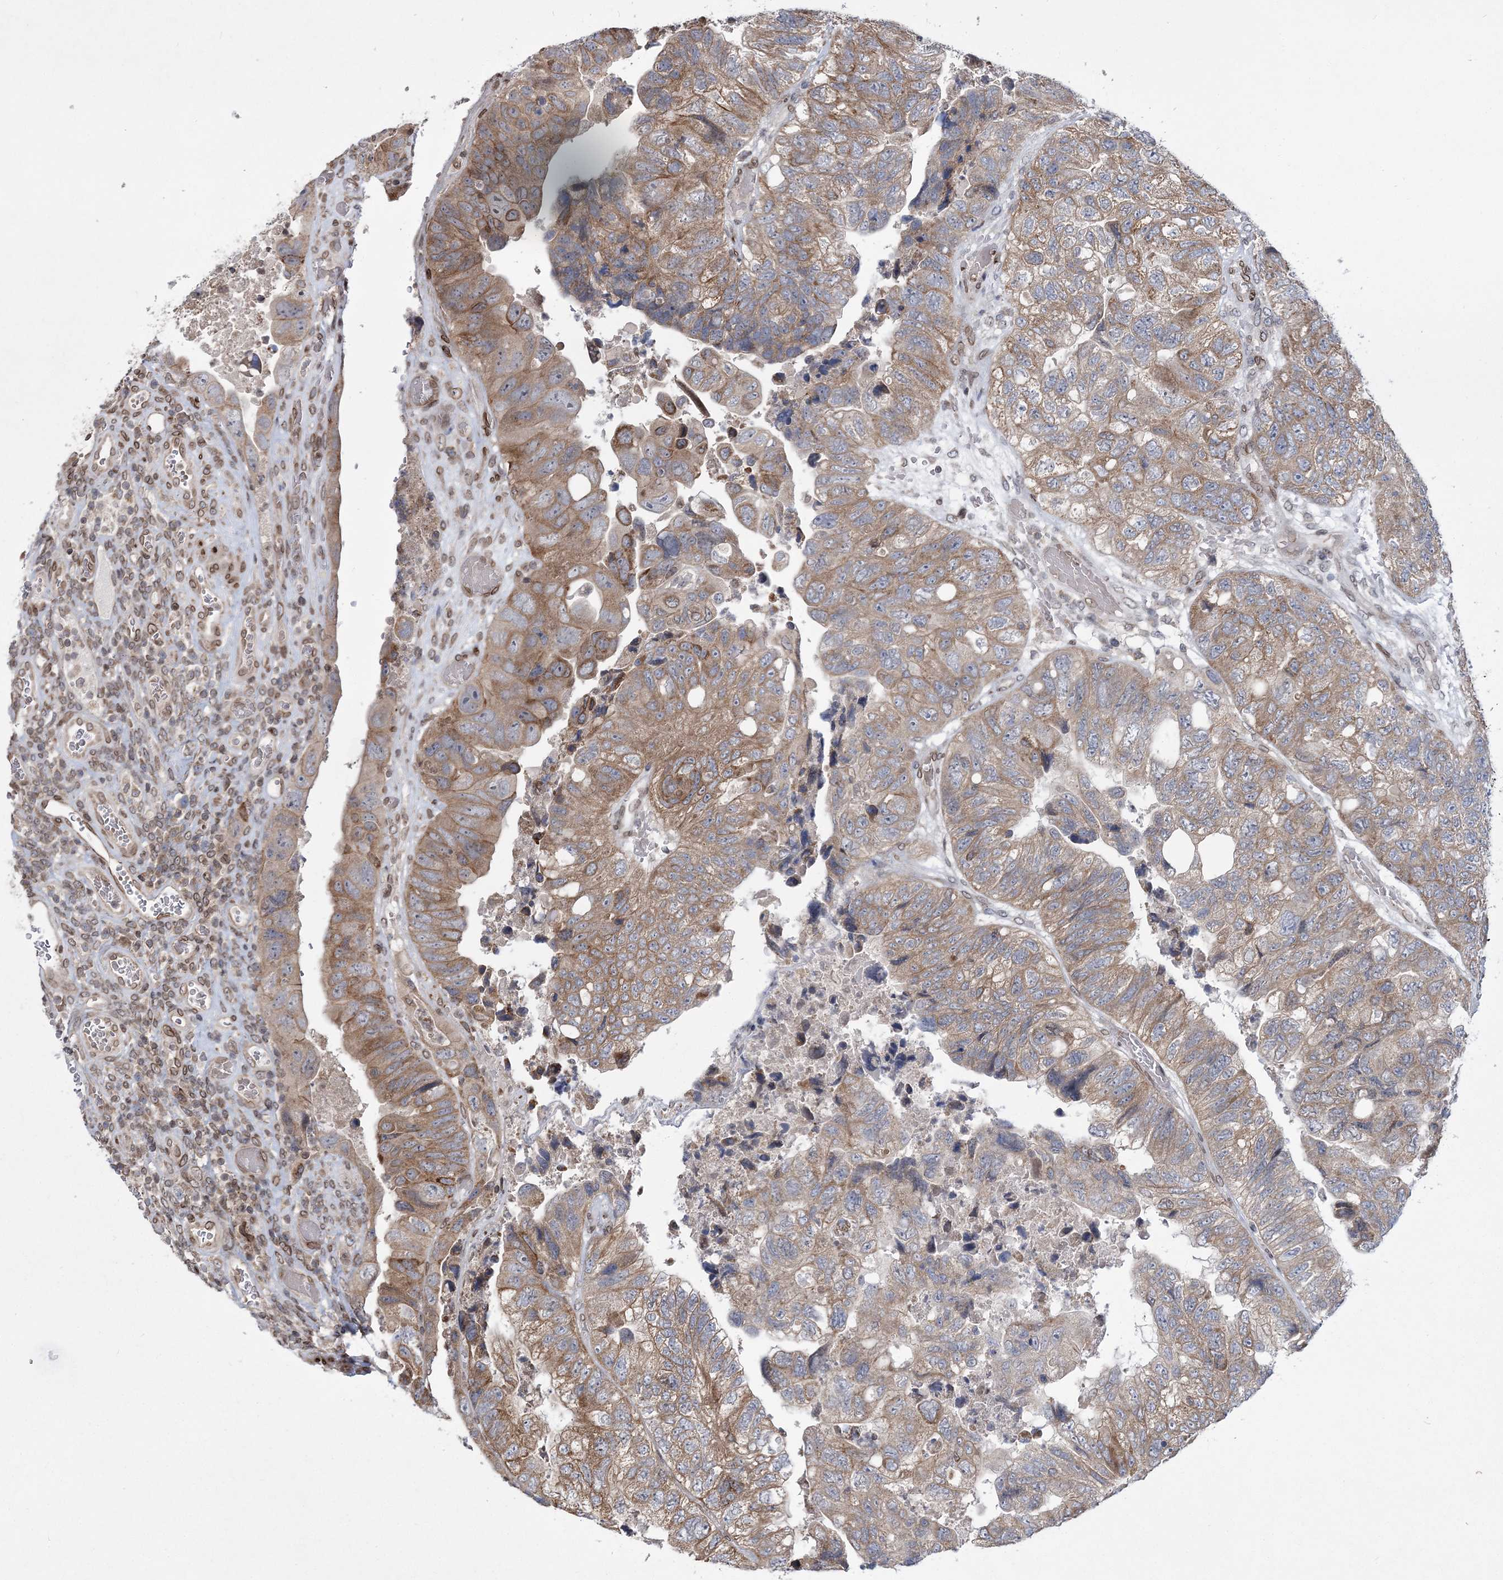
{"staining": {"intensity": "moderate", "quantity": "25%-75%", "location": "cytoplasmic/membranous"}, "tissue": "colorectal cancer", "cell_type": "Tumor cells", "image_type": "cancer", "snomed": [{"axis": "morphology", "description": "Adenocarcinoma, NOS"}, {"axis": "topography", "description": "Rectum"}], "caption": "Moderate cytoplasmic/membranous protein positivity is appreciated in about 25%-75% of tumor cells in adenocarcinoma (colorectal).", "gene": "DNAJC27", "patient": {"sex": "male", "age": 63}}